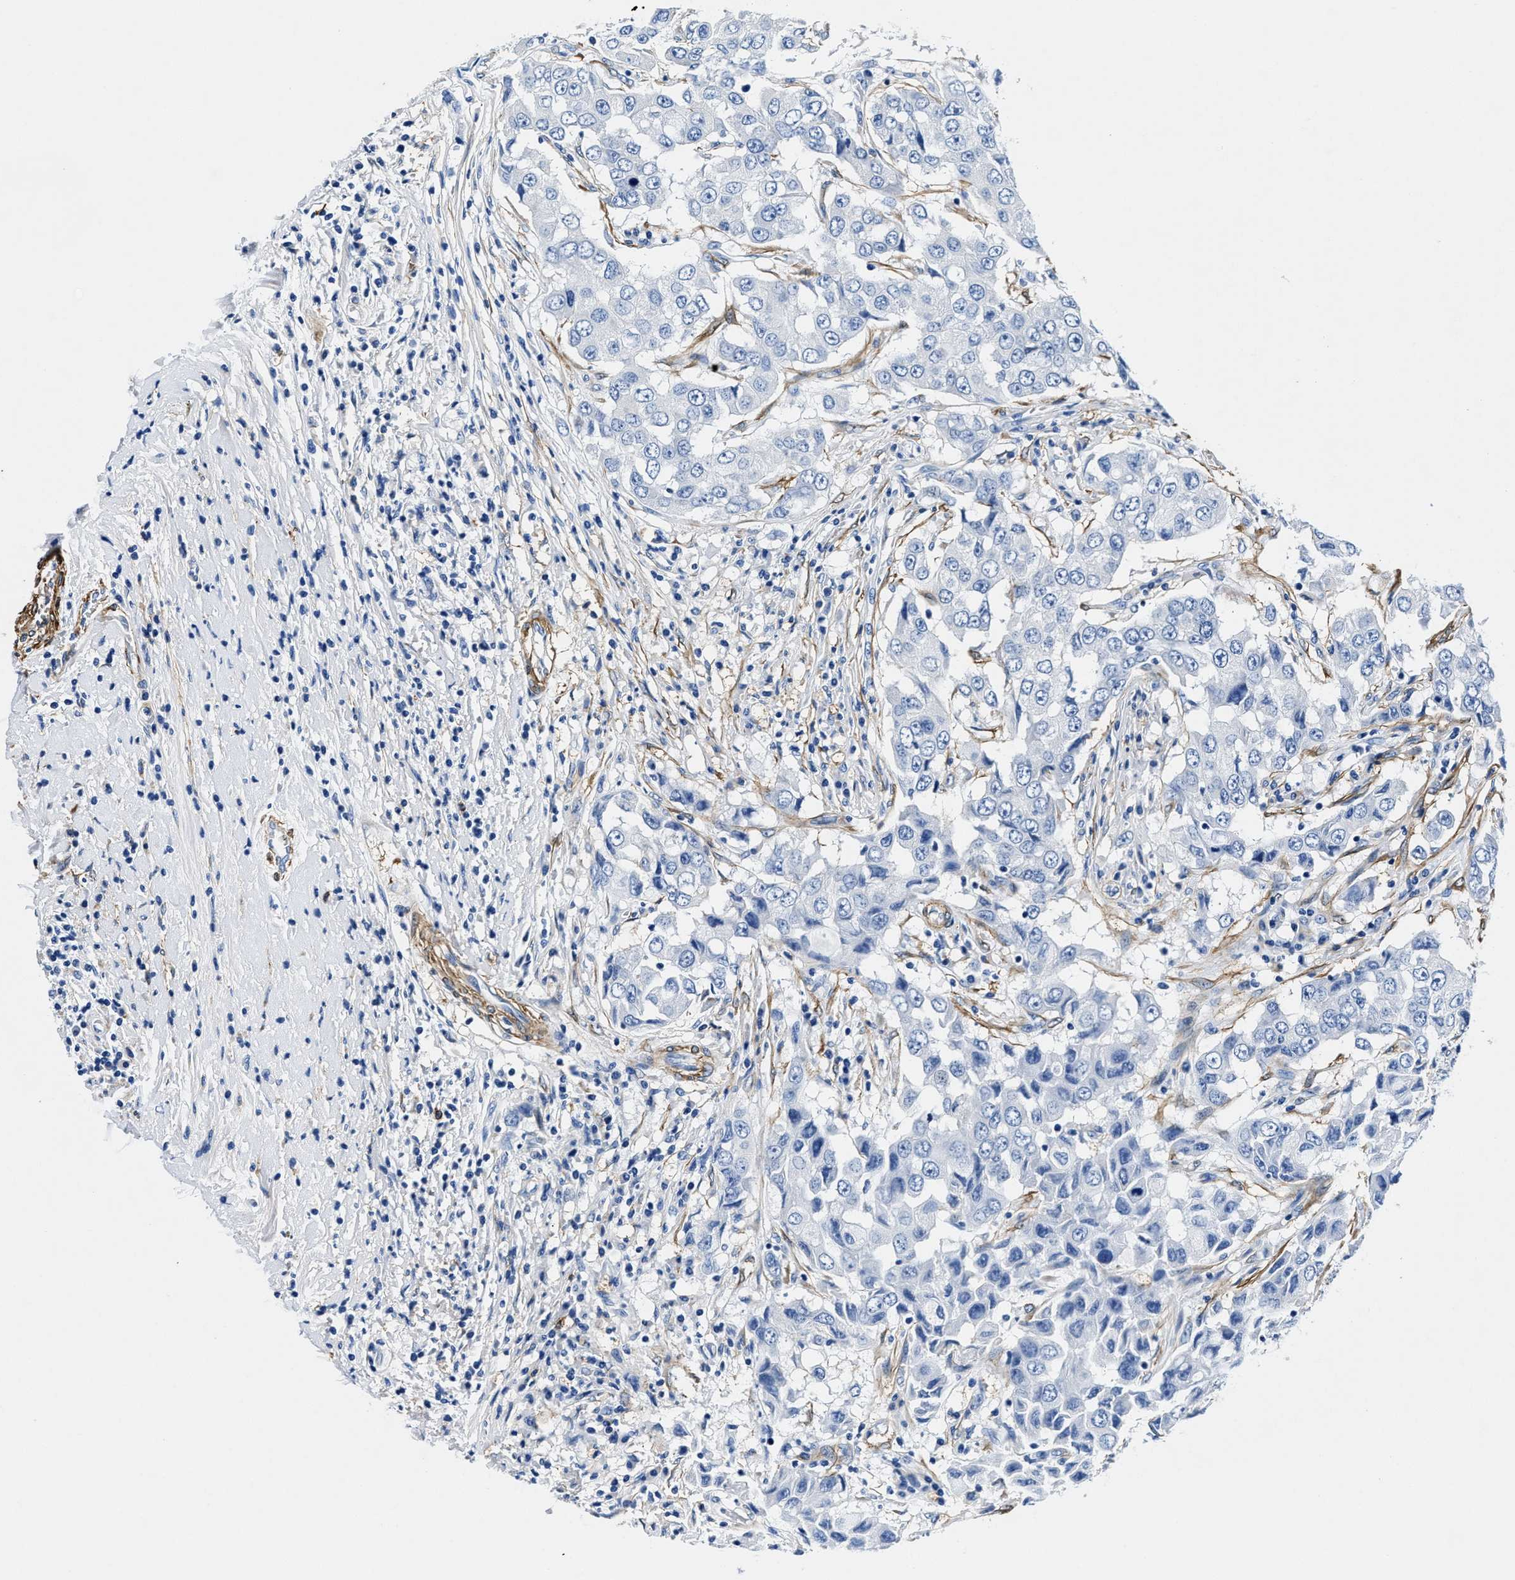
{"staining": {"intensity": "negative", "quantity": "none", "location": "none"}, "tissue": "breast cancer", "cell_type": "Tumor cells", "image_type": "cancer", "snomed": [{"axis": "morphology", "description": "Duct carcinoma"}, {"axis": "topography", "description": "Breast"}], "caption": "A micrograph of human breast cancer (infiltrating ductal carcinoma) is negative for staining in tumor cells. The staining is performed using DAB (3,3'-diaminobenzidine) brown chromogen with nuclei counter-stained in using hematoxylin.", "gene": "TEX261", "patient": {"sex": "female", "age": 27}}